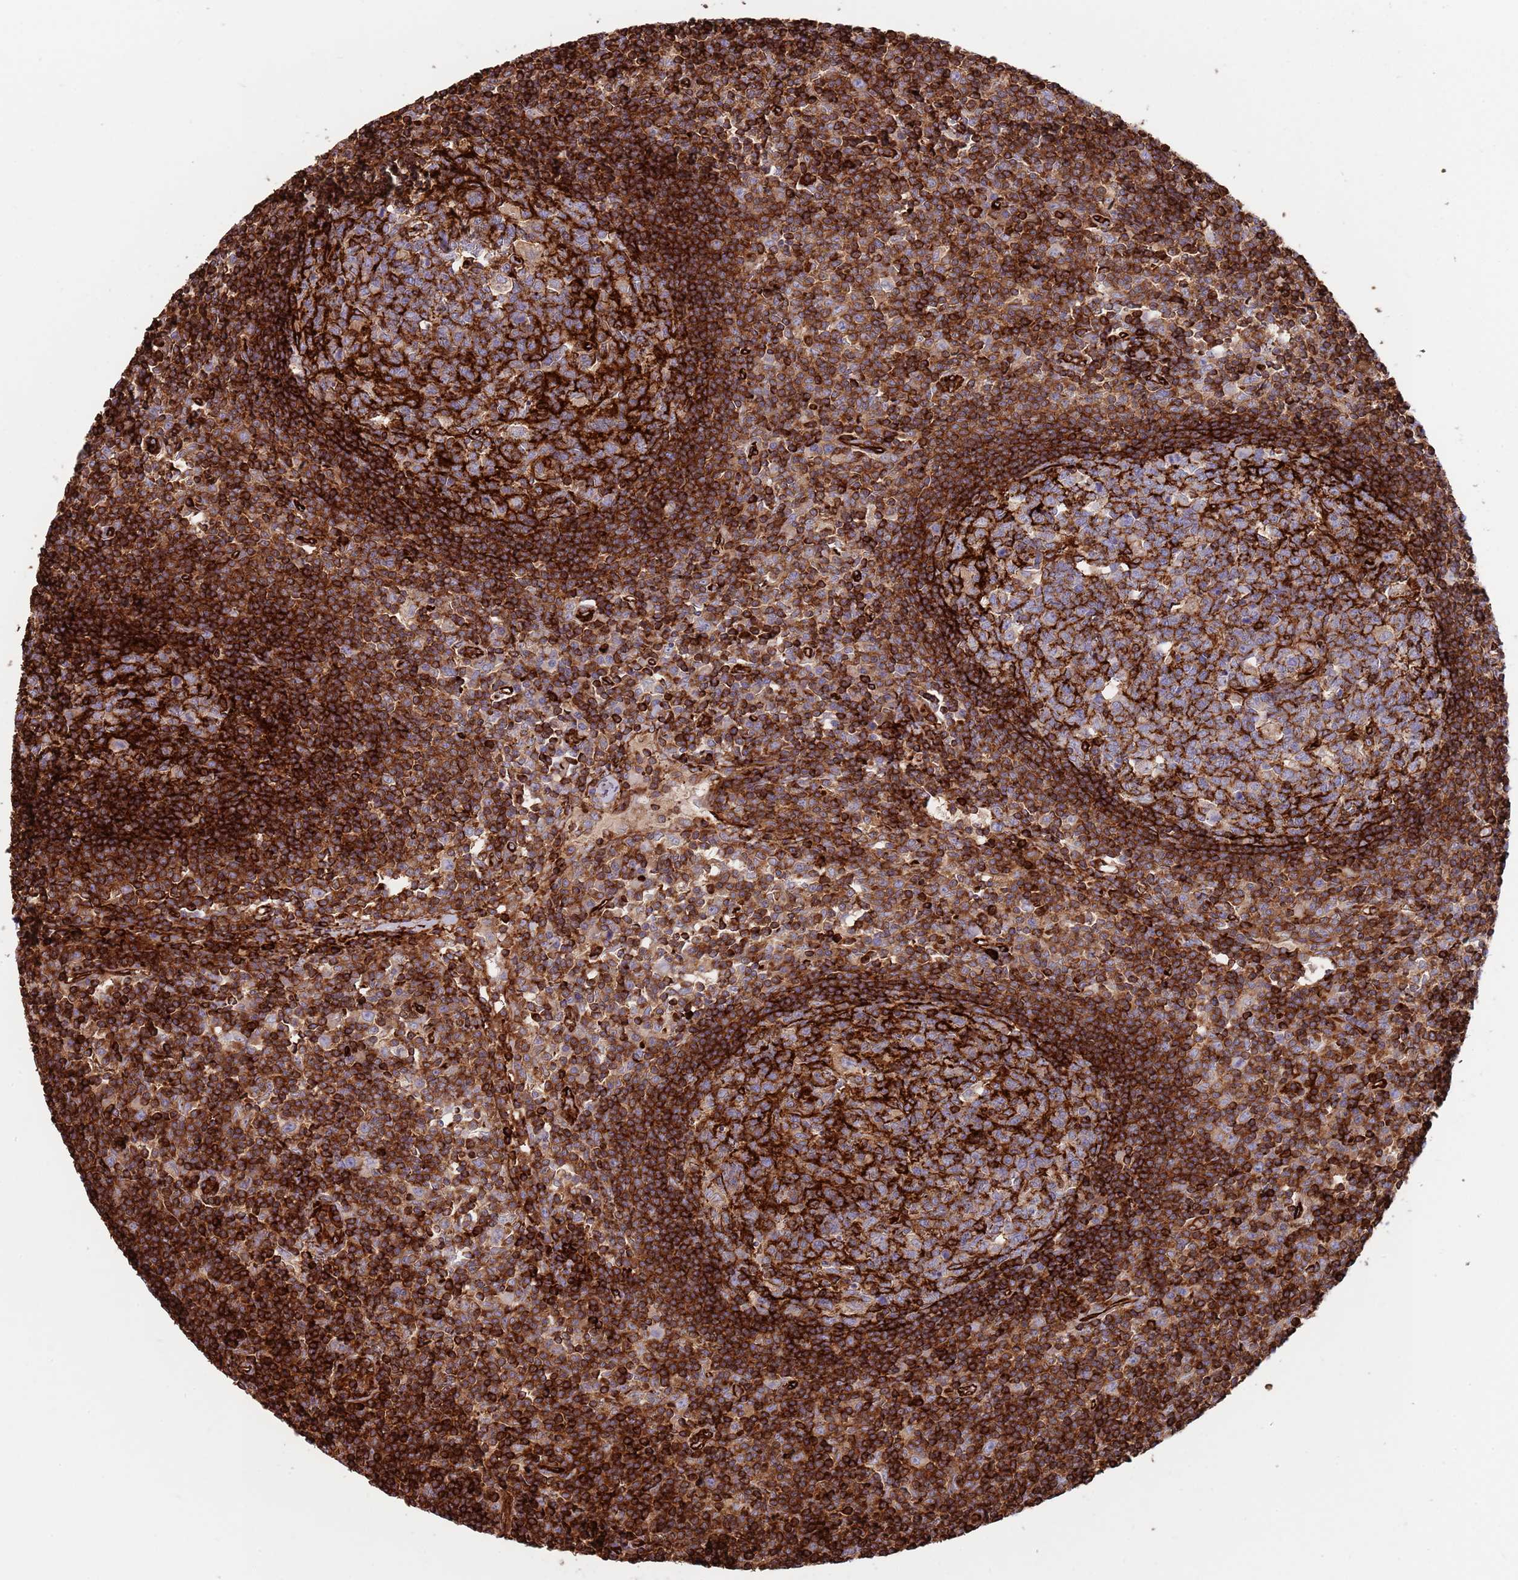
{"staining": {"intensity": "moderate", "quantity": ">75%", "location": "cytoplasmic/membranous"}, "tissue": "lymph node", "cell_type": "Germinal center cells", "image_type": "normal", "snomed": [{"axis": "morphology", "description": "Normal tissue, NOS"}, {"axis": "topography", "description": "Lymph node"}], "caption": "Protein staining of benign lymph node reveals moderate cytoplasmic/membranous positivity in approximately >75% of germinal center cells.", "gene": "KBTBD6", "patient": {"sex": "female", "age": 55}}